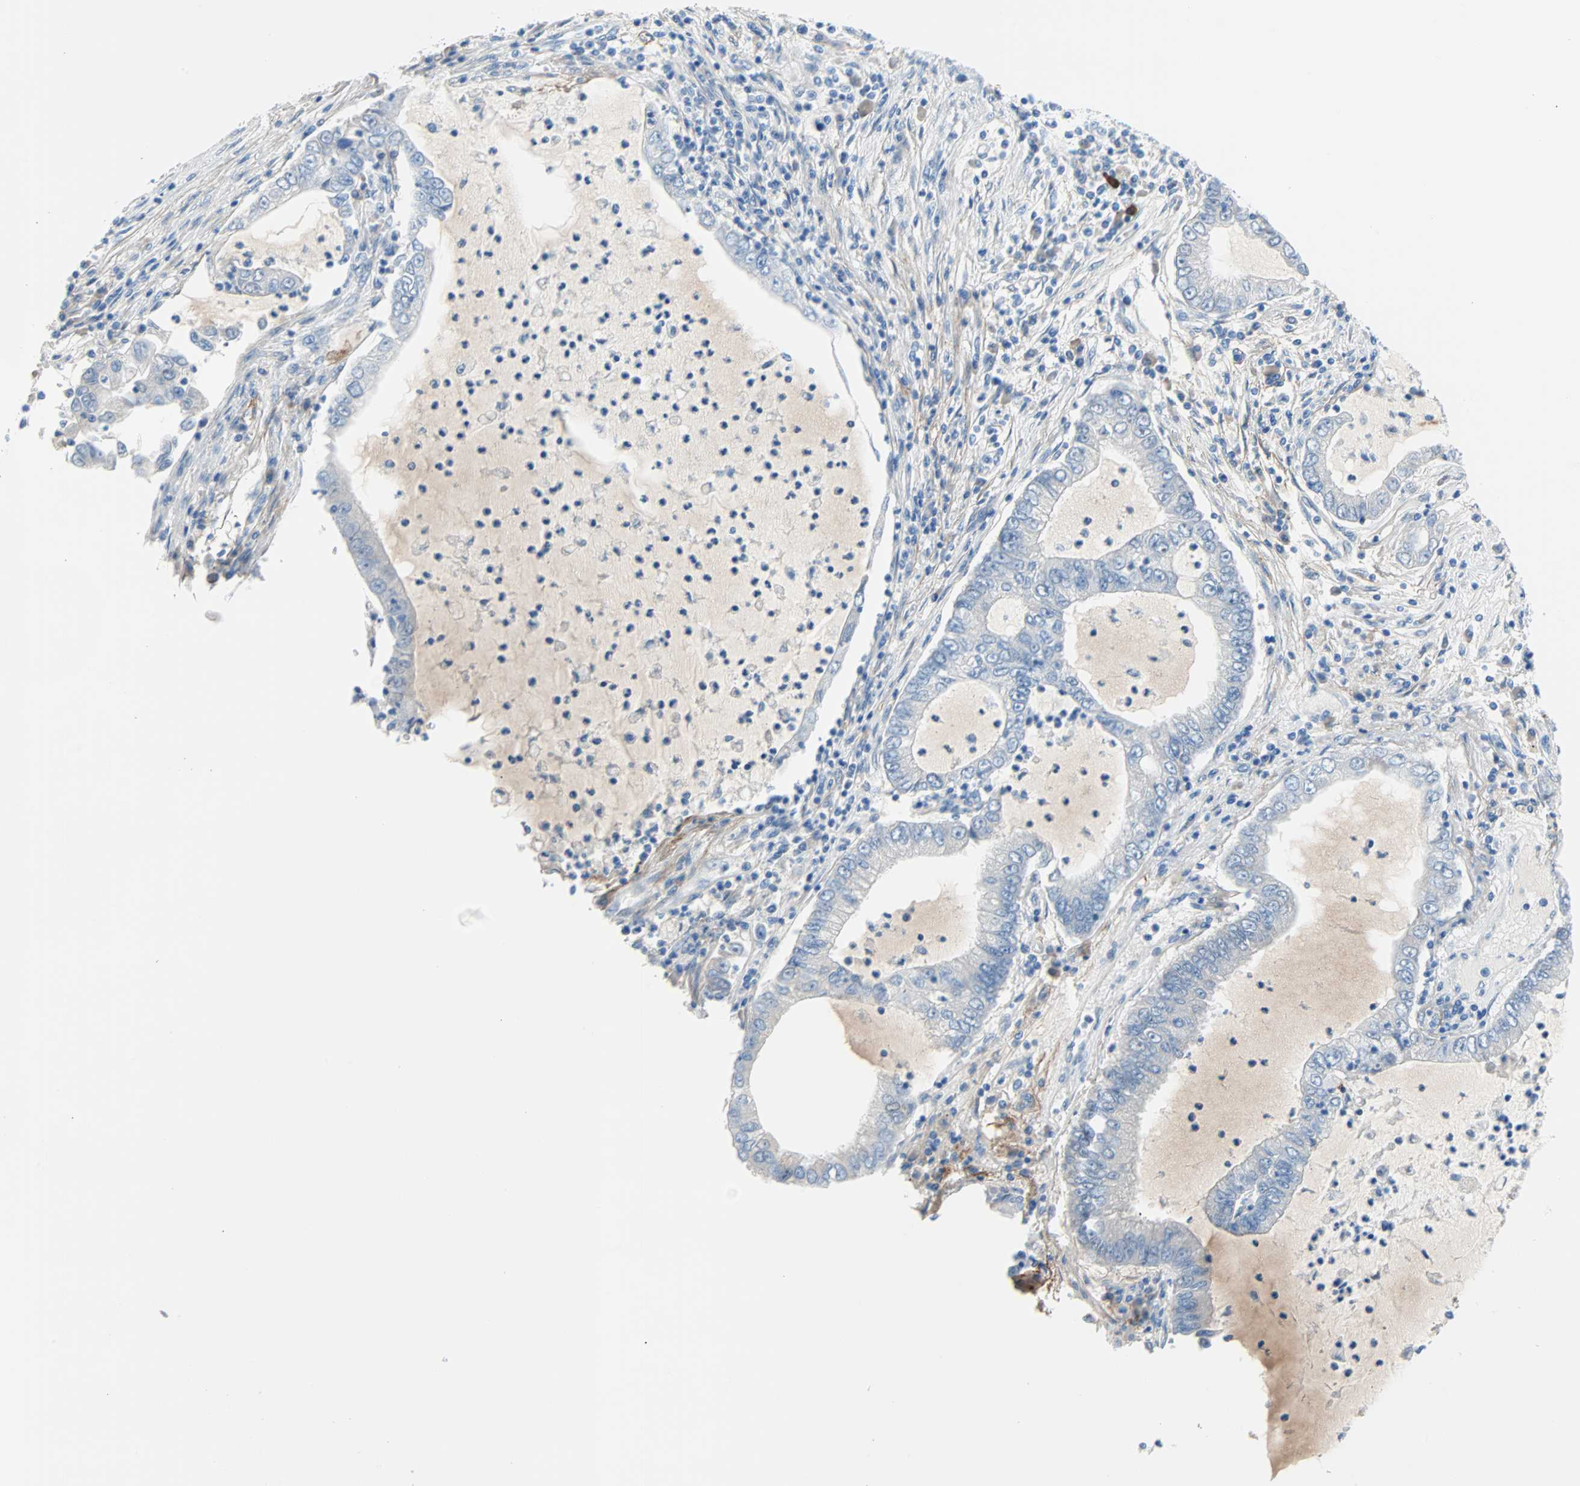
{"staining": {"intensity": "negative", "quantity": "none", "location": "none"}, "tissue": "lung cancer", "cell_type": "Tumor cells", "image_type": "cancer", "snomed": [{"axis": "morphology", "description": "Adenocarcinoma, NOS"}, {"axis": "topography", "description": "Lung"}], "caption": "The photomicrograph demonstrates no significant staining in tumor cells of lung adenocarcinoma.", "gene": "PDPN", "patient": {"sex": "female", "age": 51}}